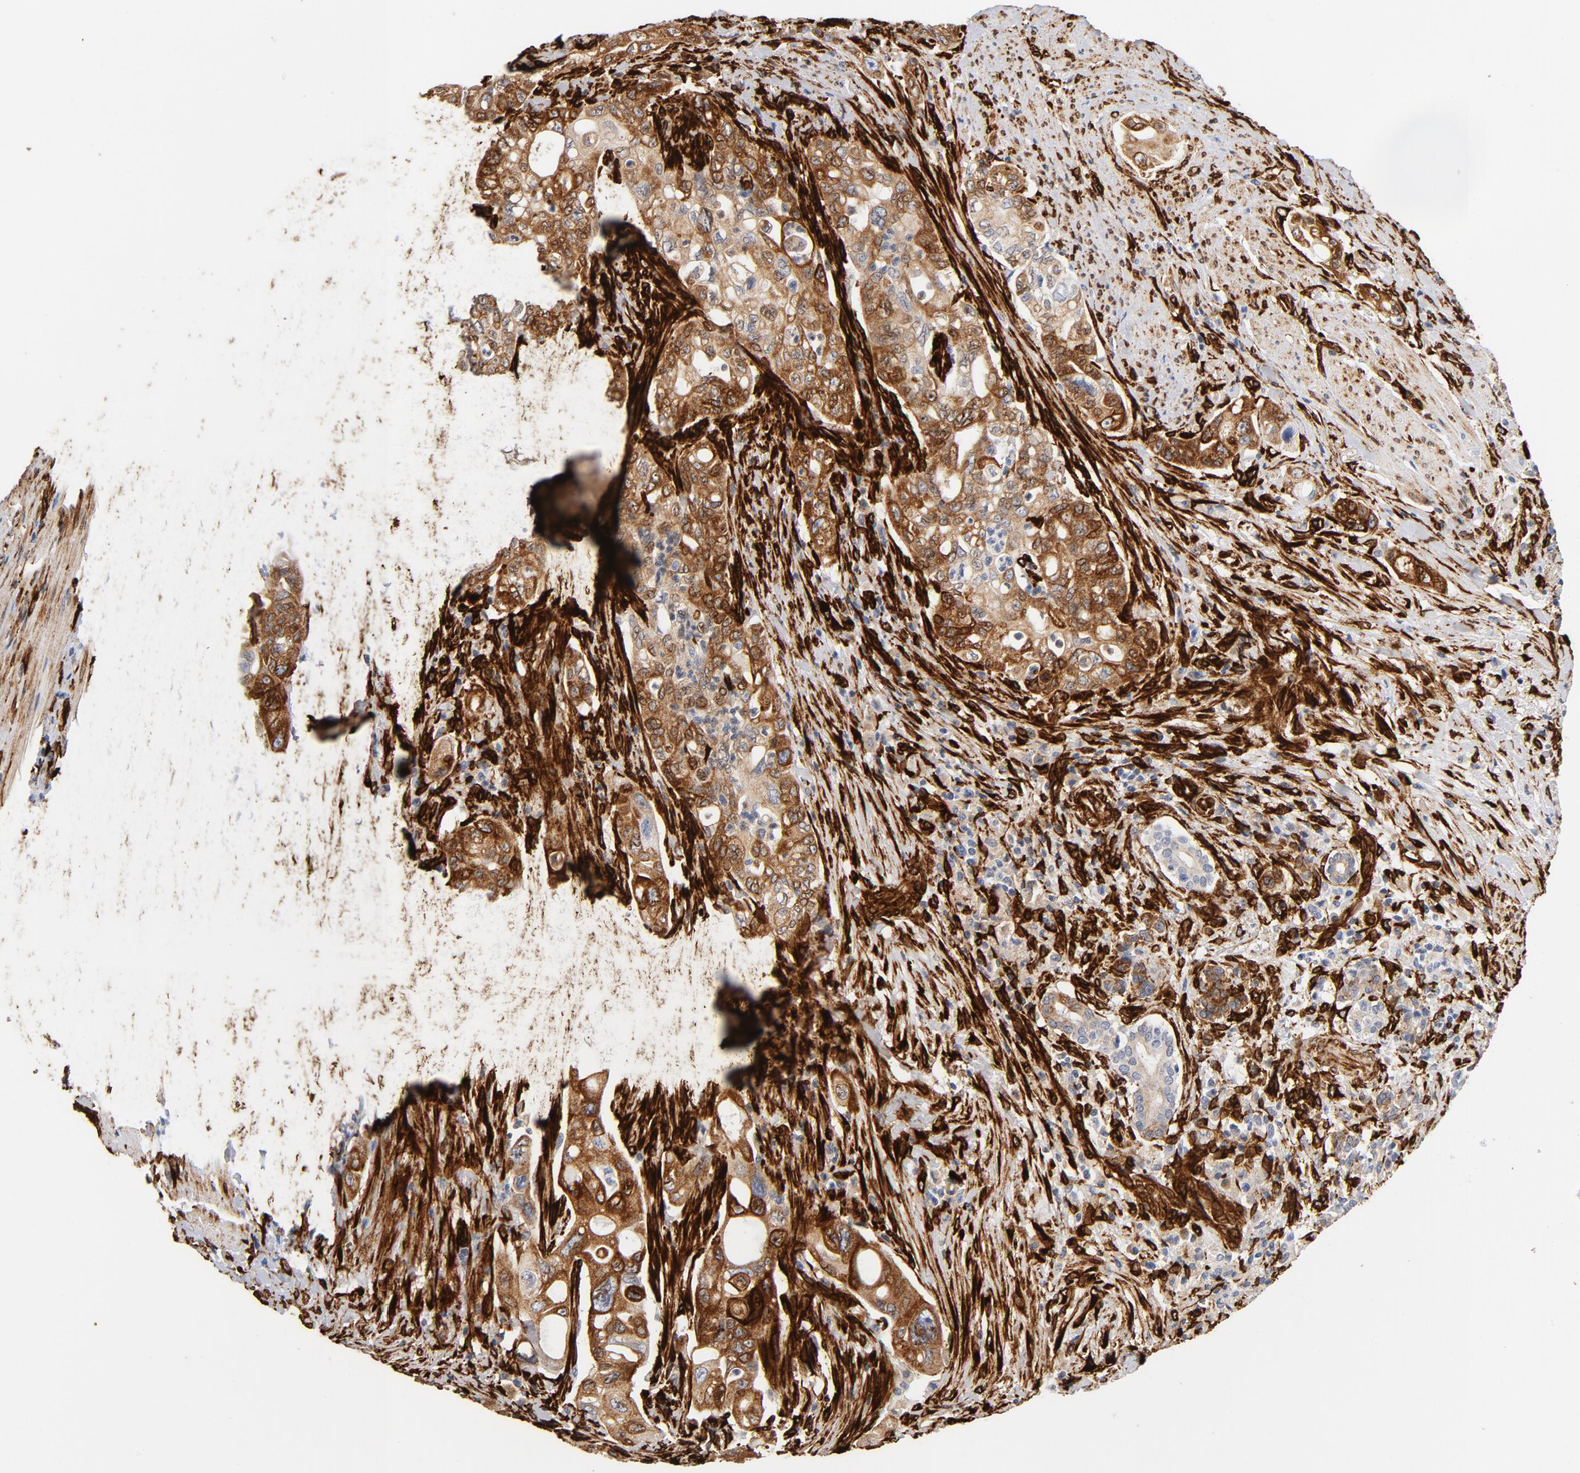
{"staining": {"intensity": "moderate", "quantity": ">75%", "location": "cytoplasmic/membranous"}, "tissue": "pancreatic cancer", "cell_type": "Tumor cells", "image_type": "cancer", "snomed": [{"axis": "morphology", "description": "Normal tissue, NOS"}, {"axis": "topography", "description": "Pancreas"}], "caption": "Tumor cells reveal moderate cytoplasmic/membranous expression in about >75% of cells in pancreatic cancer.", "gene": "SERPINH1", "patient": {"sex": "male", "age": 42}}